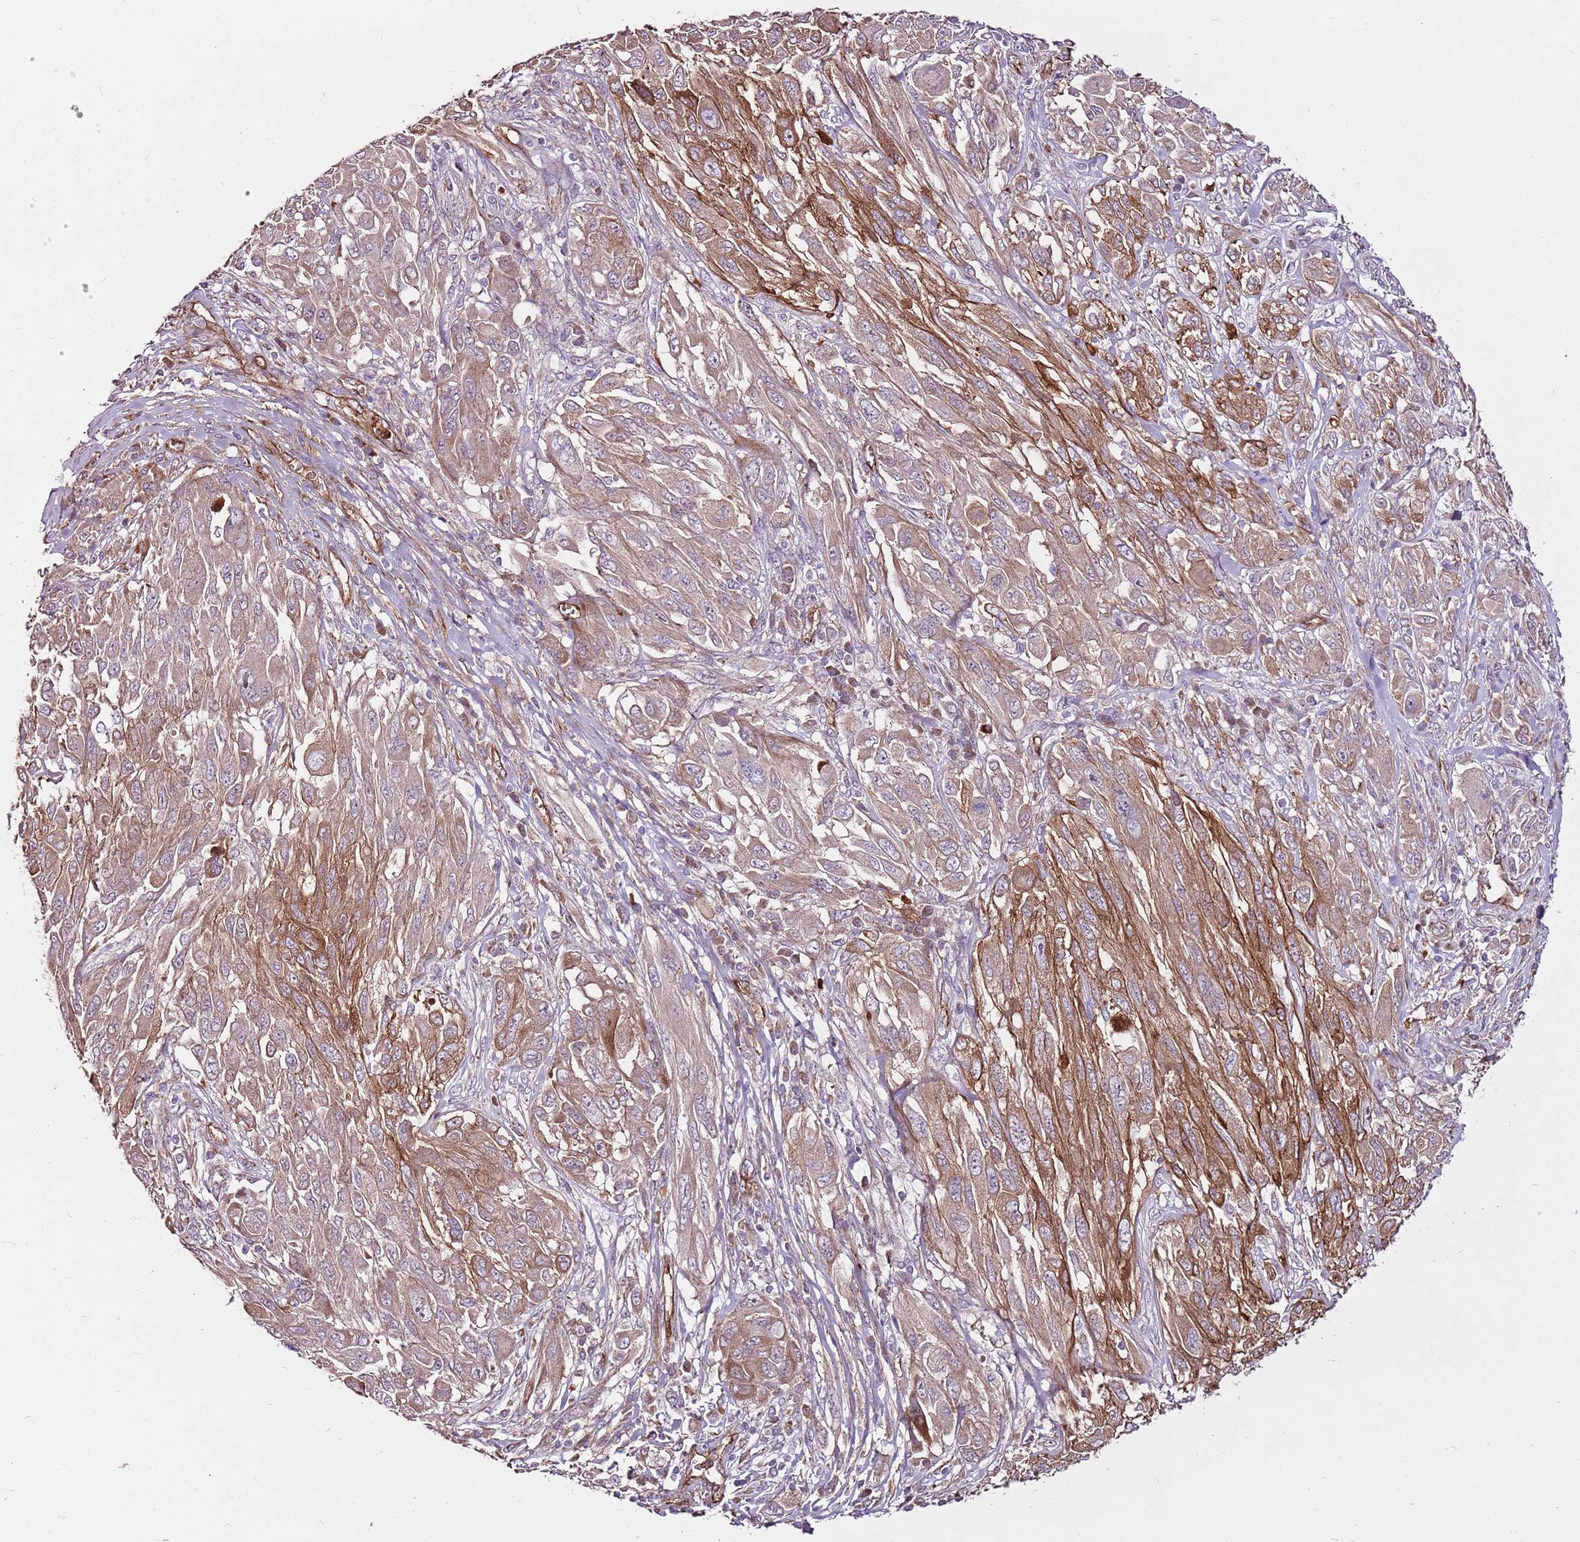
{"staining": {"intensity": "moderate", "quantity": "25%-75%", "location": "cytoplasmic/membranous"}, "tissue": "melanoma", "cell_type": "Tumor cells", "image_type": "cancer", "snomed": [{"axis": "morphology", "description": "Malignant melanoma, NOS"}, {"axis": "topography", "description": "Skin"}], "caption": "The micrograph exhibits a brown stain indicating the presence of a protein in the cytoplasmic/membranous of tumor cells in melanoma.", "gene": "ZNF827", "patient": {"sex": "female", "age": 91}}